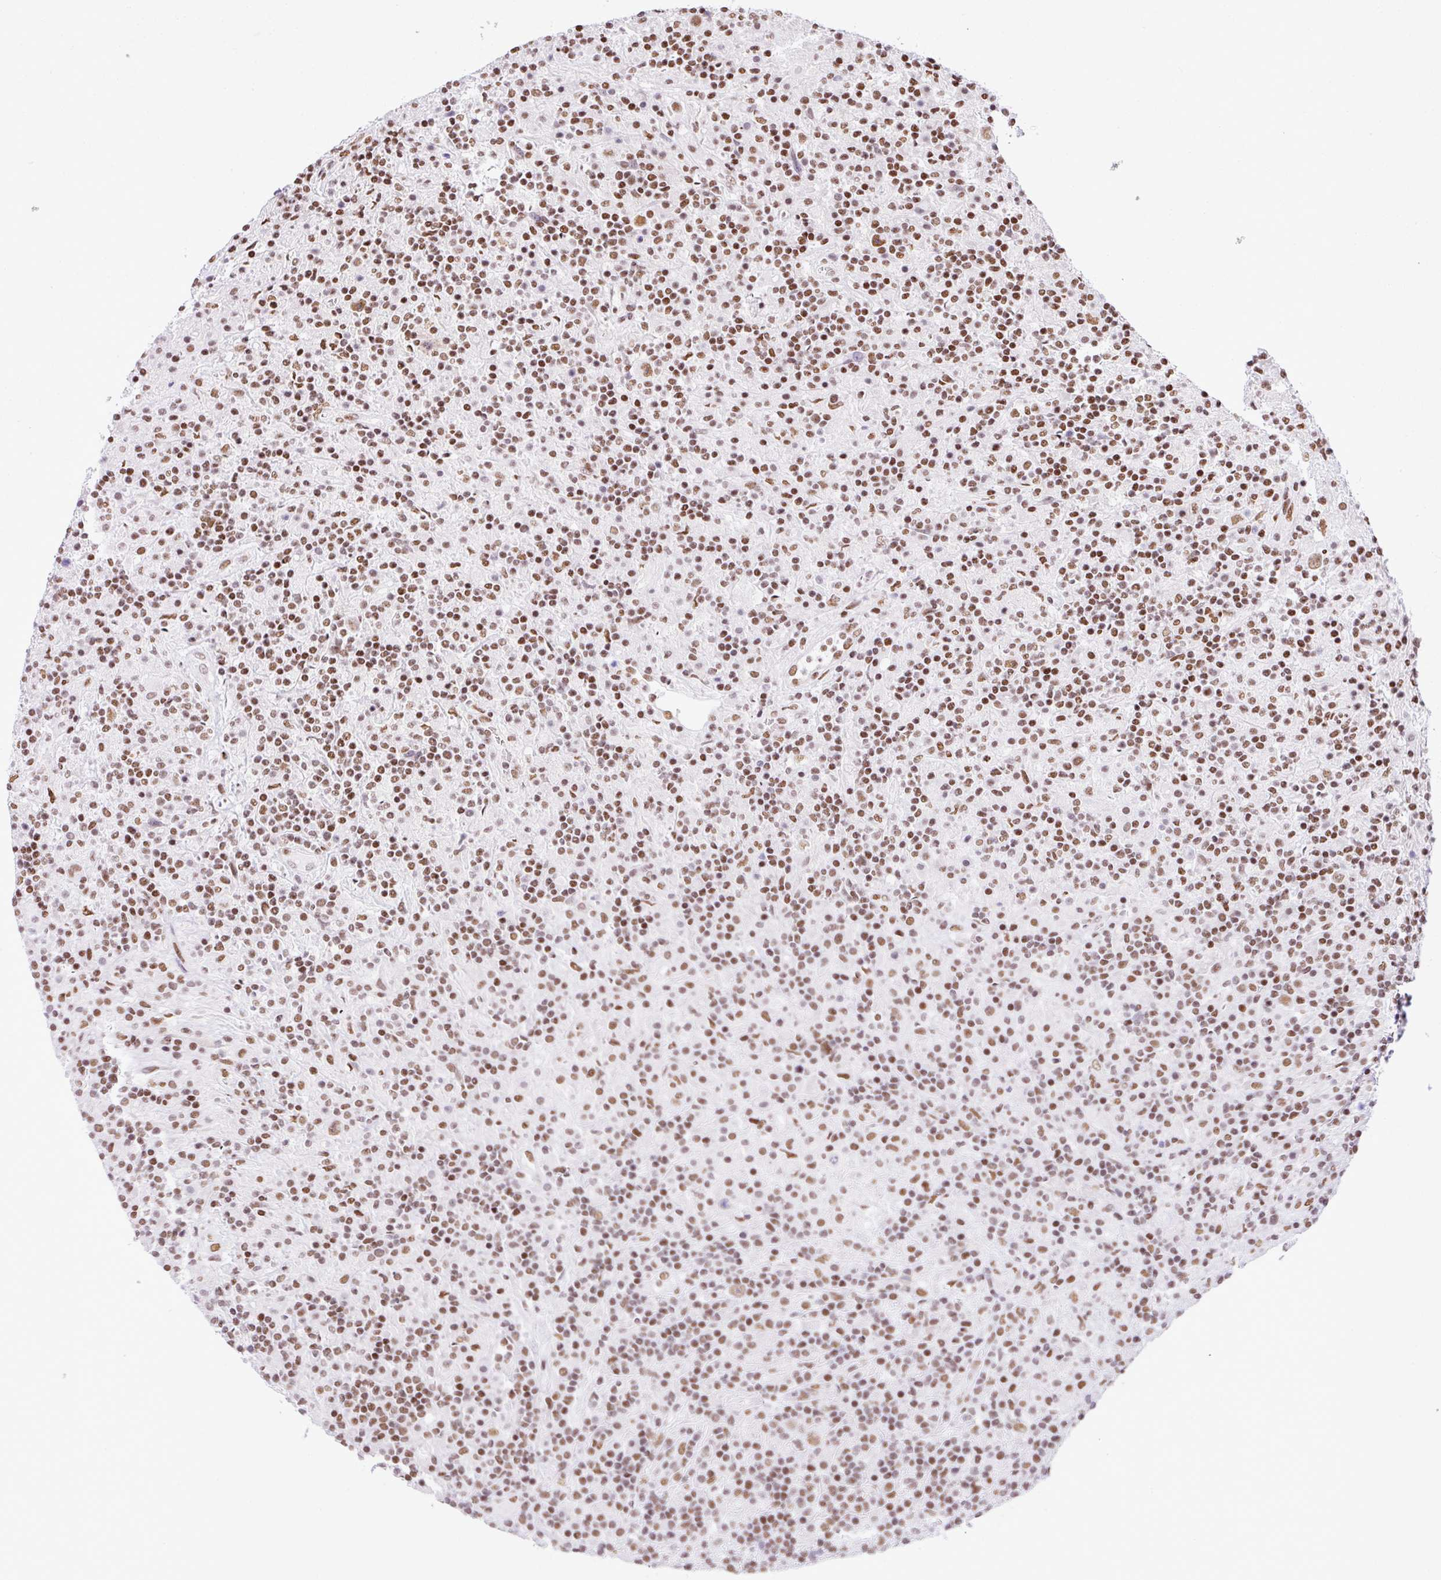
{"staining": {"intensity": "weak", "quantity": ">75%", "location": "nuclear"}, "tissue": "lymphoma", "cell_type": "Tumor cells", "image_type": "cancer", "snomed": [{"axis": "morphology", "description": "Hodgkin's disease, NOS"}, {"axis": "topography", "description": "Lymph node"}], "caption": "Immunohistochemistry histopathology image of neoplastic tissue: human Hodgkin's disease stained using immunohistochemistry displays low levels of weak protein expression localized specifically in the nuclear of tumor cells, appearing as a nuclear brown color.", "gene": "RARG", "patient": {"sex": "male", "age": 70}}